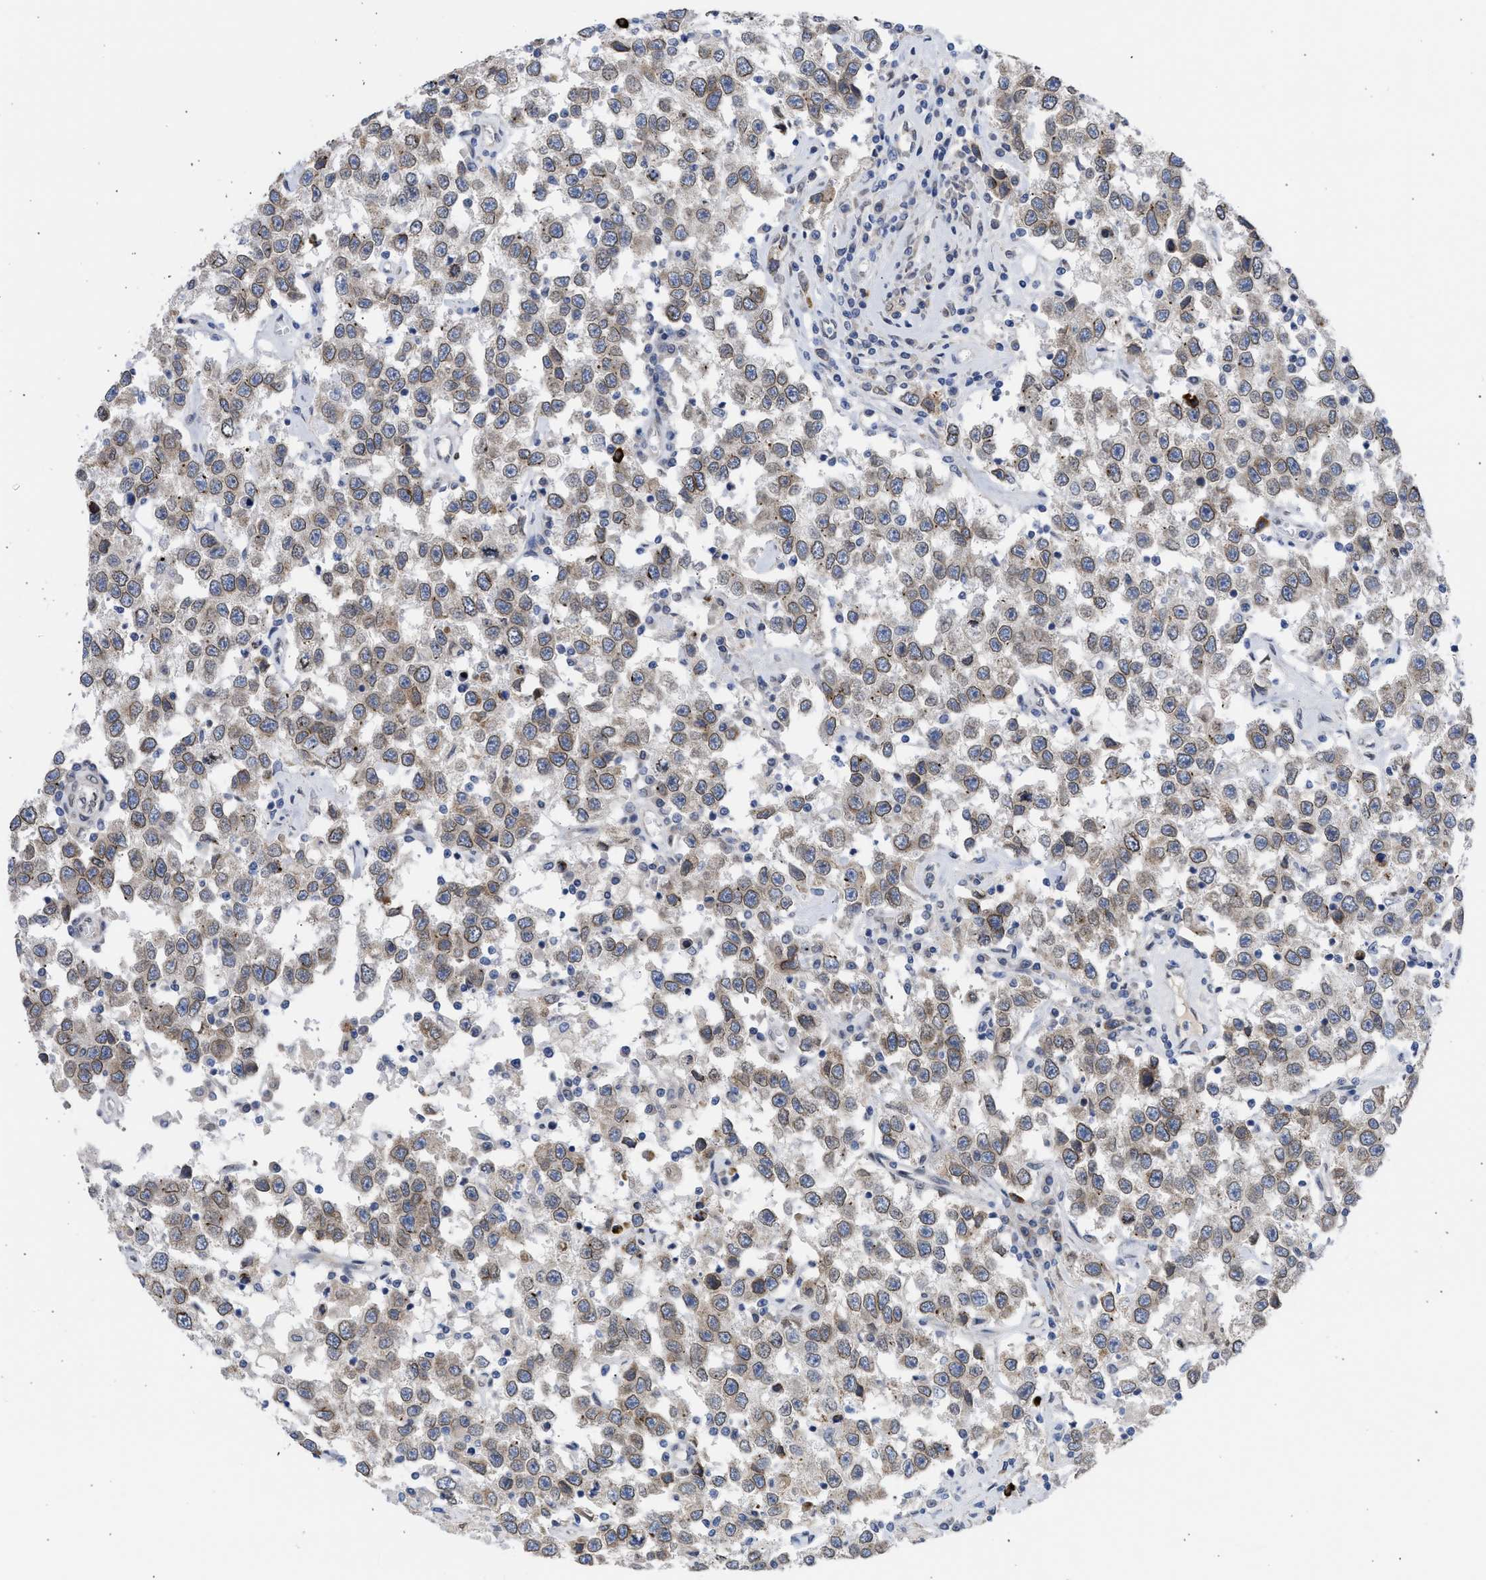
{"staining": {"intensity": "moderate", "quantity": ">75%", "location": "cytoplasmic/membranous,nuclear"}, "tissue": "testis cancer", "cell_type": "Tumor cells", "image_type": "cancer", "snomed": [{"axis": "morphology", "description": "Seminoma, NOS"}, {"axis": "topography", "description": "Testis"}], "caption": "Tumor cells exhibit medium levels of moderate cytoplasmic/membranous and nuclear staining in about >75% of cells in seminoma (testis).", "gene": "NUP35", "patient": {"sex": "male", "age": 41}}